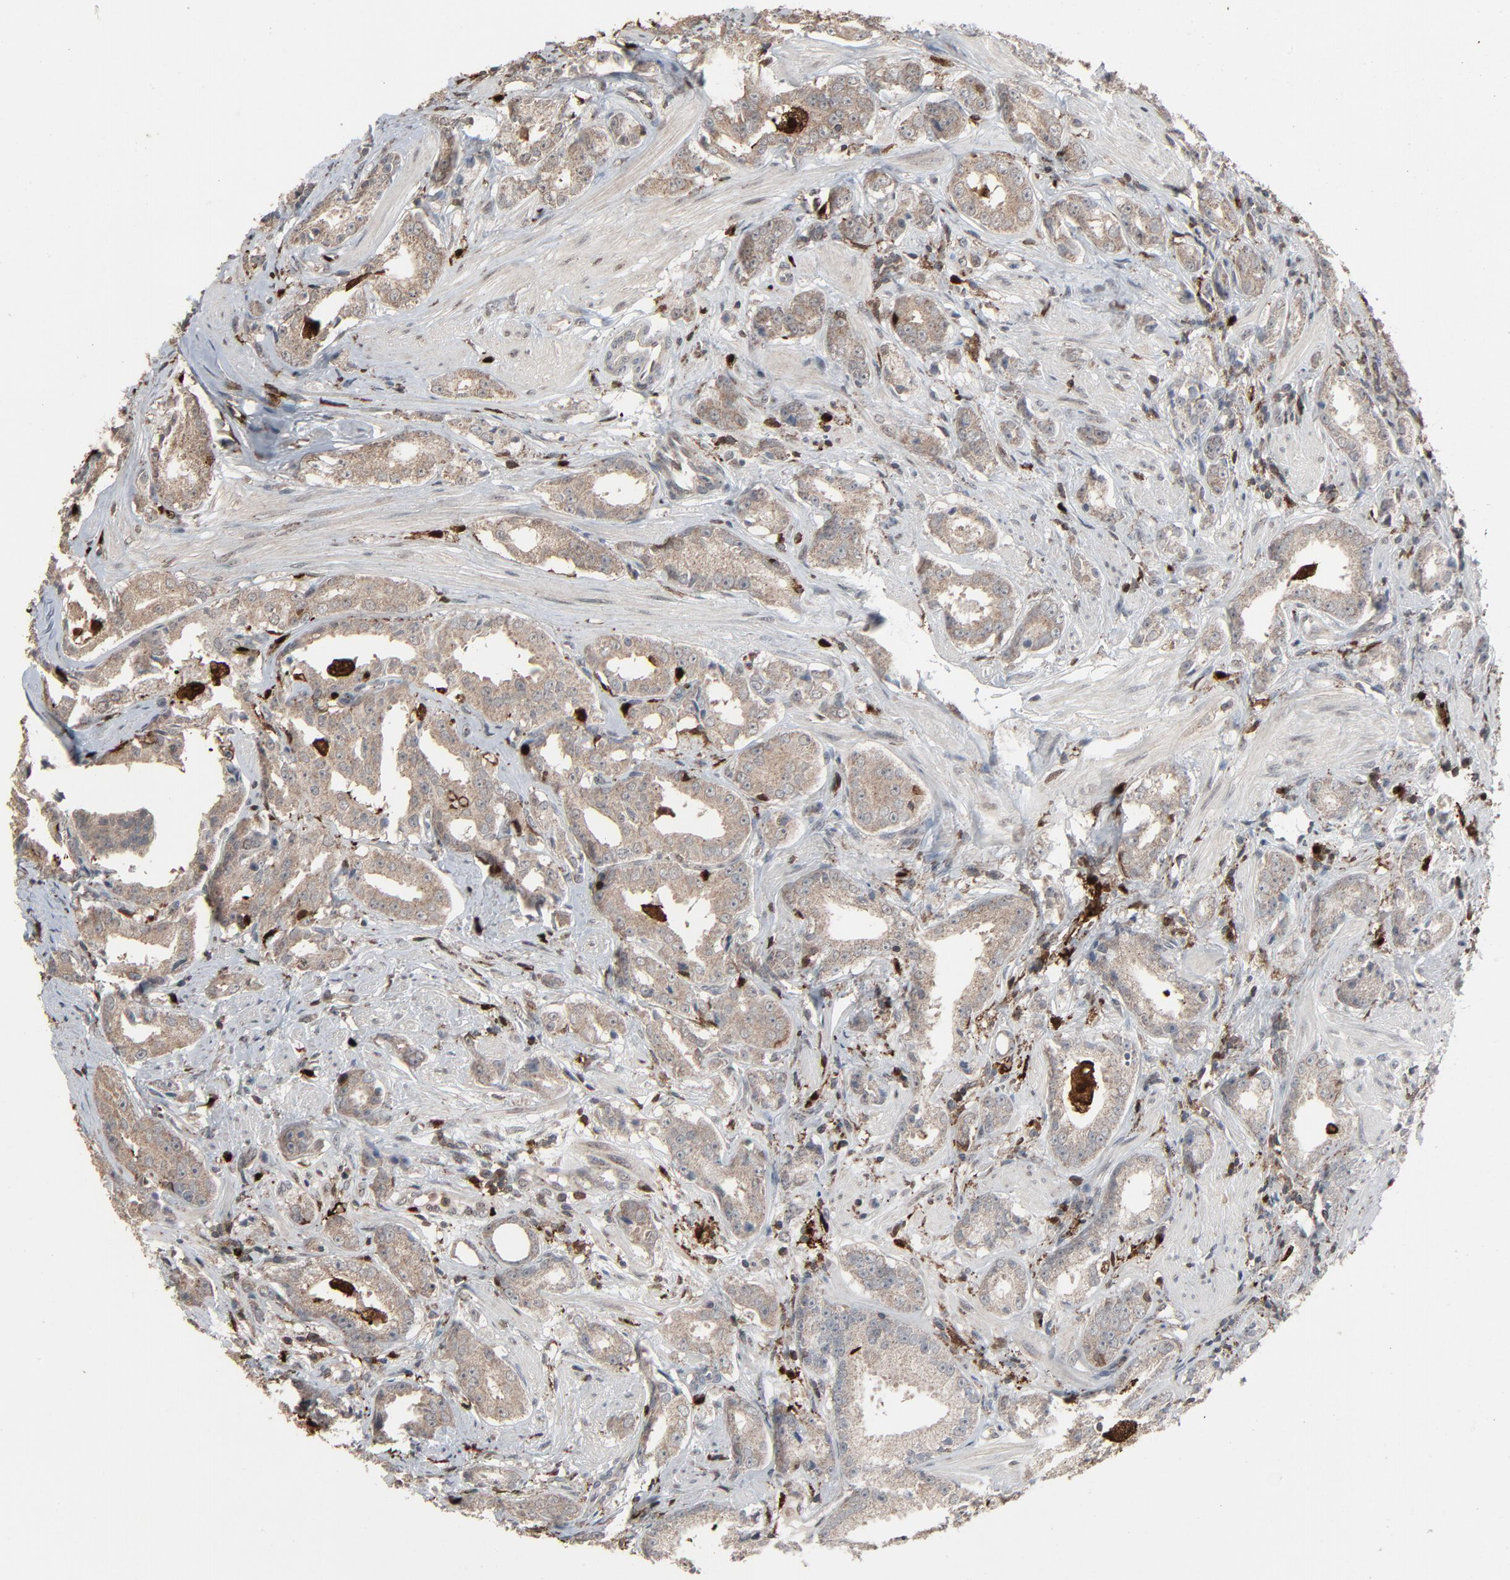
{"staining": {"intensity": "weak", "quantity": ">75%", "location": "cytoplasmic/membranous"}, "tissue": "prostate cancer", "cell_type": "Tumor cells", "image_type": "cancer", "snomed": [{"axis": "morphology", "description": "Adenocarcinoma, Medium grade"}, {"axis": "topography", "description": "Prostate"}], "caption": "Immunohistochemistry (IHC) of human medium-grade adenocarcinoma (prostate) displays low levels of weak cytoplasmic/membranous positivity in approximately >75% of tumor cells. (Brightfield microscopy of DAB IHC at high magnification).", "gene": "DOCK8", "patient": {"sex": "male", "age": 53}}